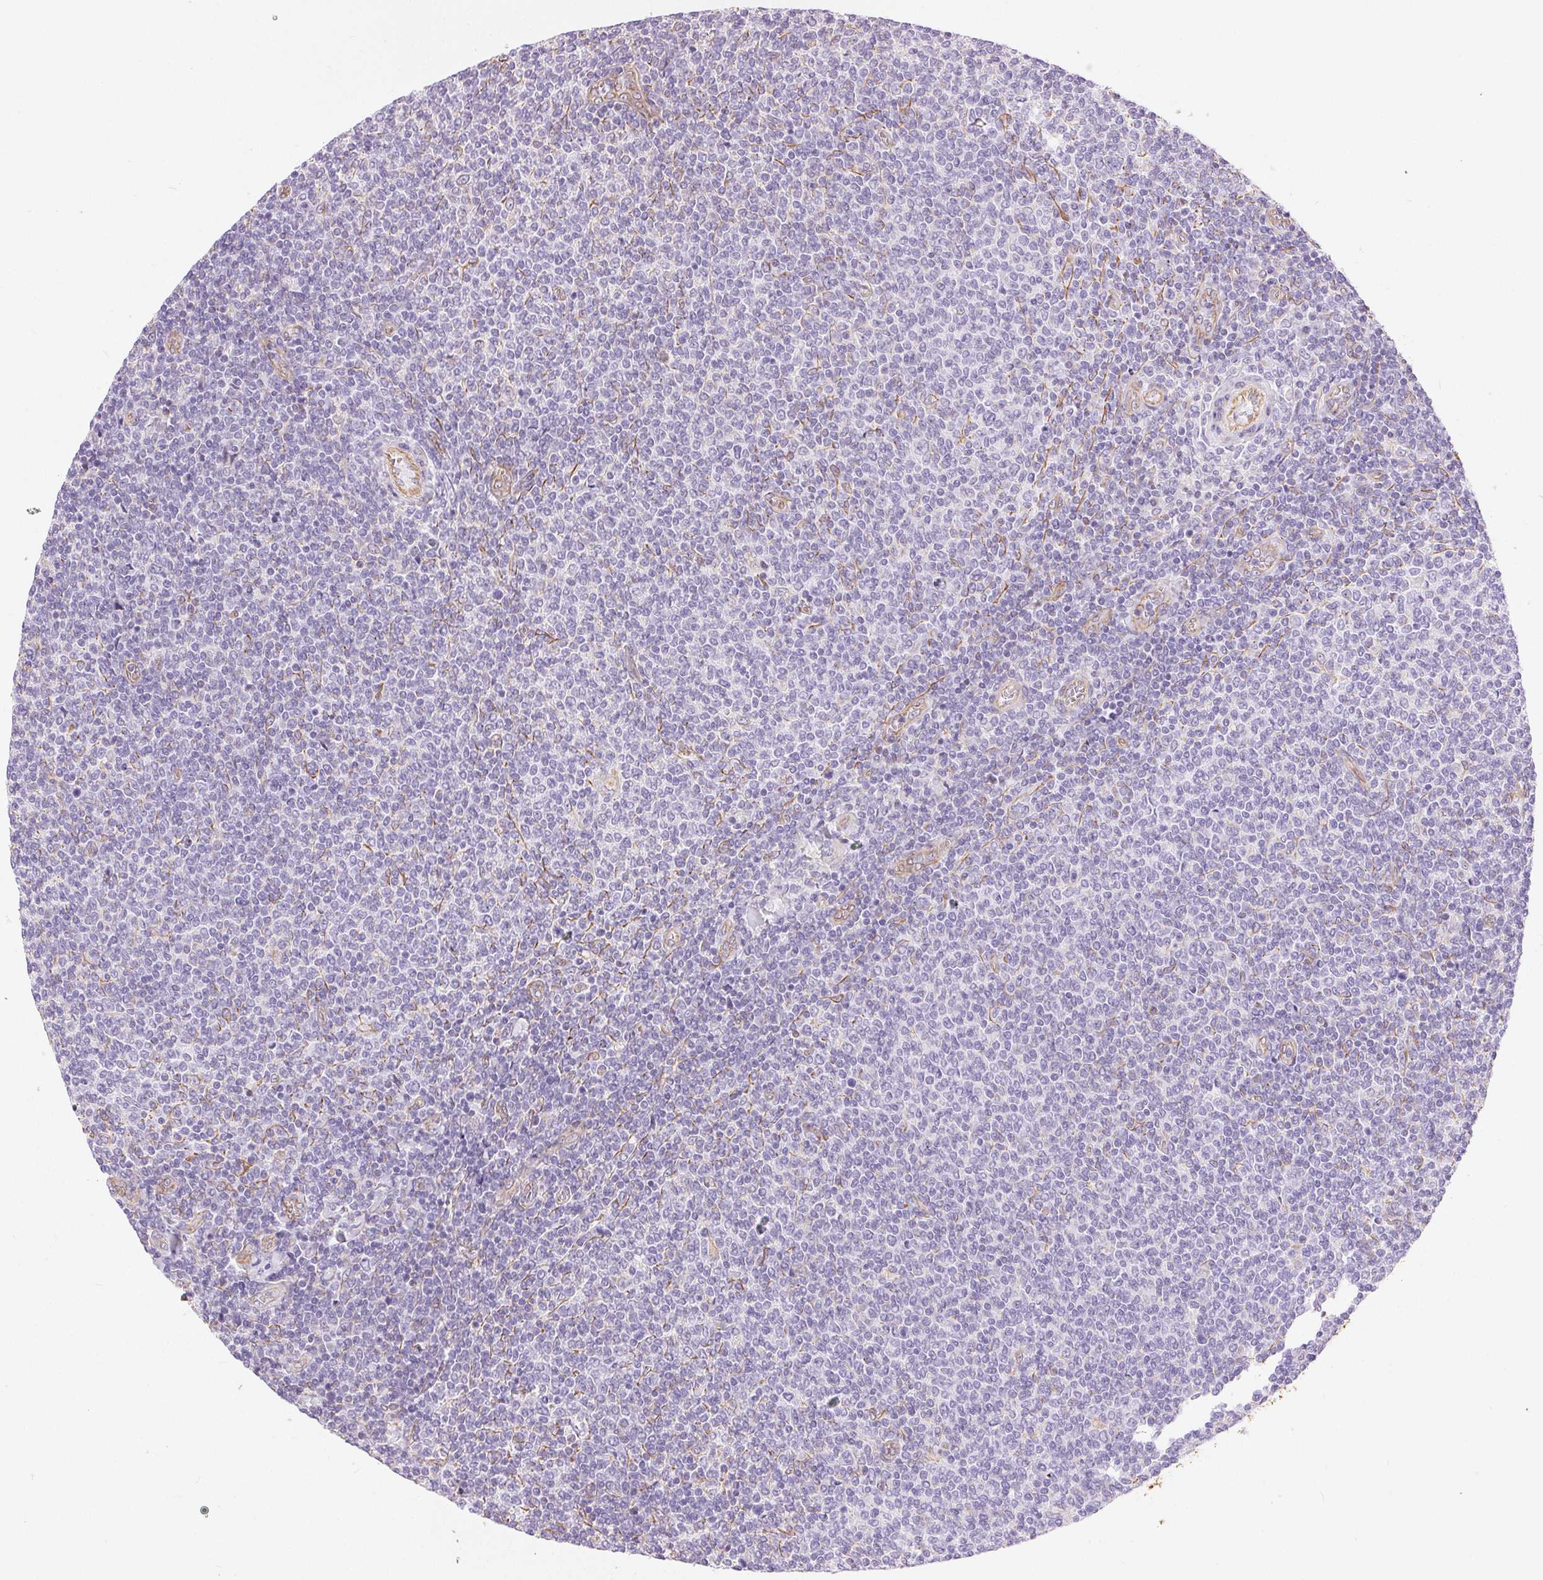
{"staining": {"intensity": "negative", "quantity": "none", "location": "none"}, "tissue": "lymphoma", "cell_type": "Tumor cells", "image_type": "cancer", "snomed": [{"axis": "morphology", "description": "Malignant lymphoma, non-Hodgkin's type, Low grade"}, {"axis": "topography", "description": "Lymph node"}], "caption": "Human malignant lymphoma, non-Hodgkin's type (low-grade) stained for a protein using immunohistochemistry (IHC) exhibits no positivity in tumor cells.", "gene": "GFAP", "patient": {"sex": "male", "age": 52}}